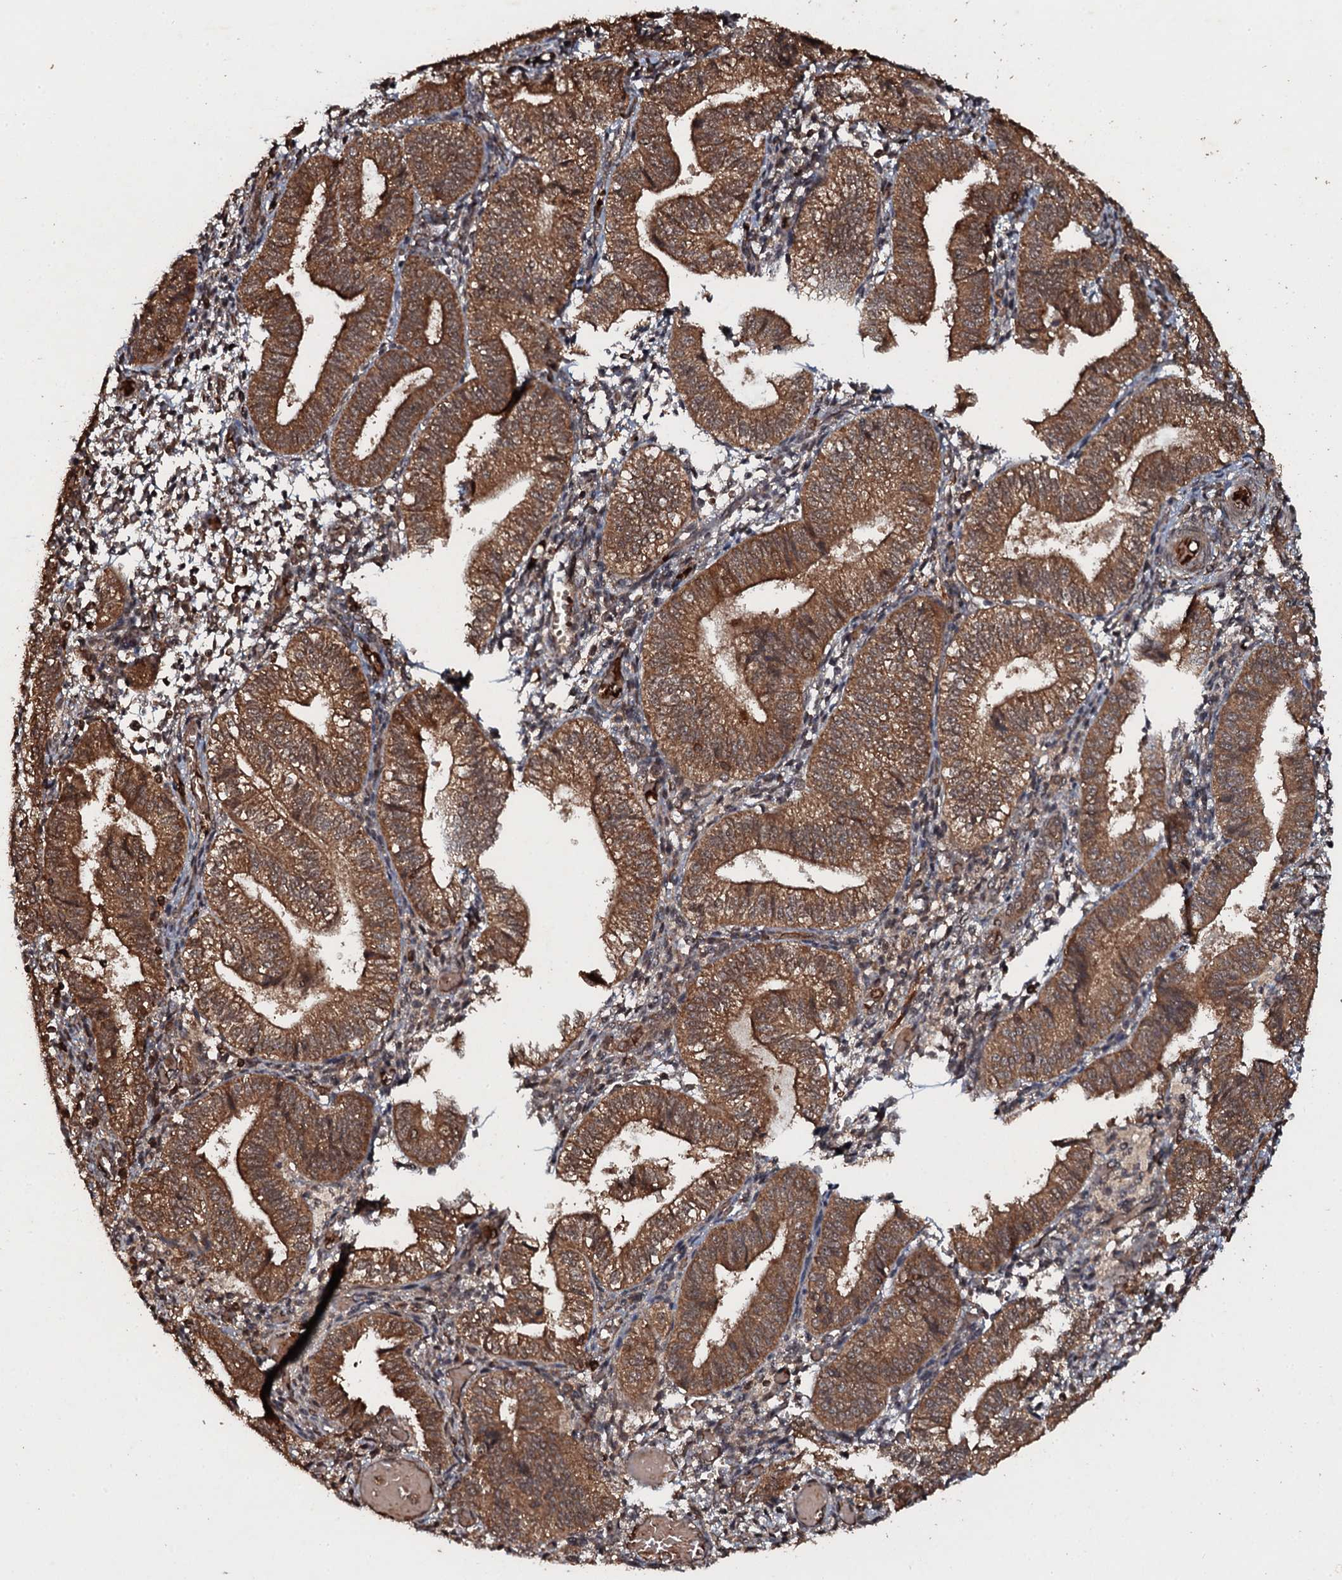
{"staining": {"intensity": "moderate", "quantity": "25%-75%", "location": "cytoplasmic/membranous"}, "tissue": "endometrium", "cell_type": "Cells in endometrial stroma", "image_type": "normal", "snomed": [{"axis": "morphology", "description": "Normal tissue, NOS"}, {"axis": "topography", "description": "Endometrium"}], "caption": "IHC (DAB (3,3'-diaminobenzidine)) staining of normal human endometrium reveals moderate cytoplasmic/membranous protein expression in approximately 25%-75% of cells in endometrial stroma. (IHC, brightfield microscopy, high magnification).", "gene": "ADGRG3", "patient": {"sex": "female", "age": 34}}